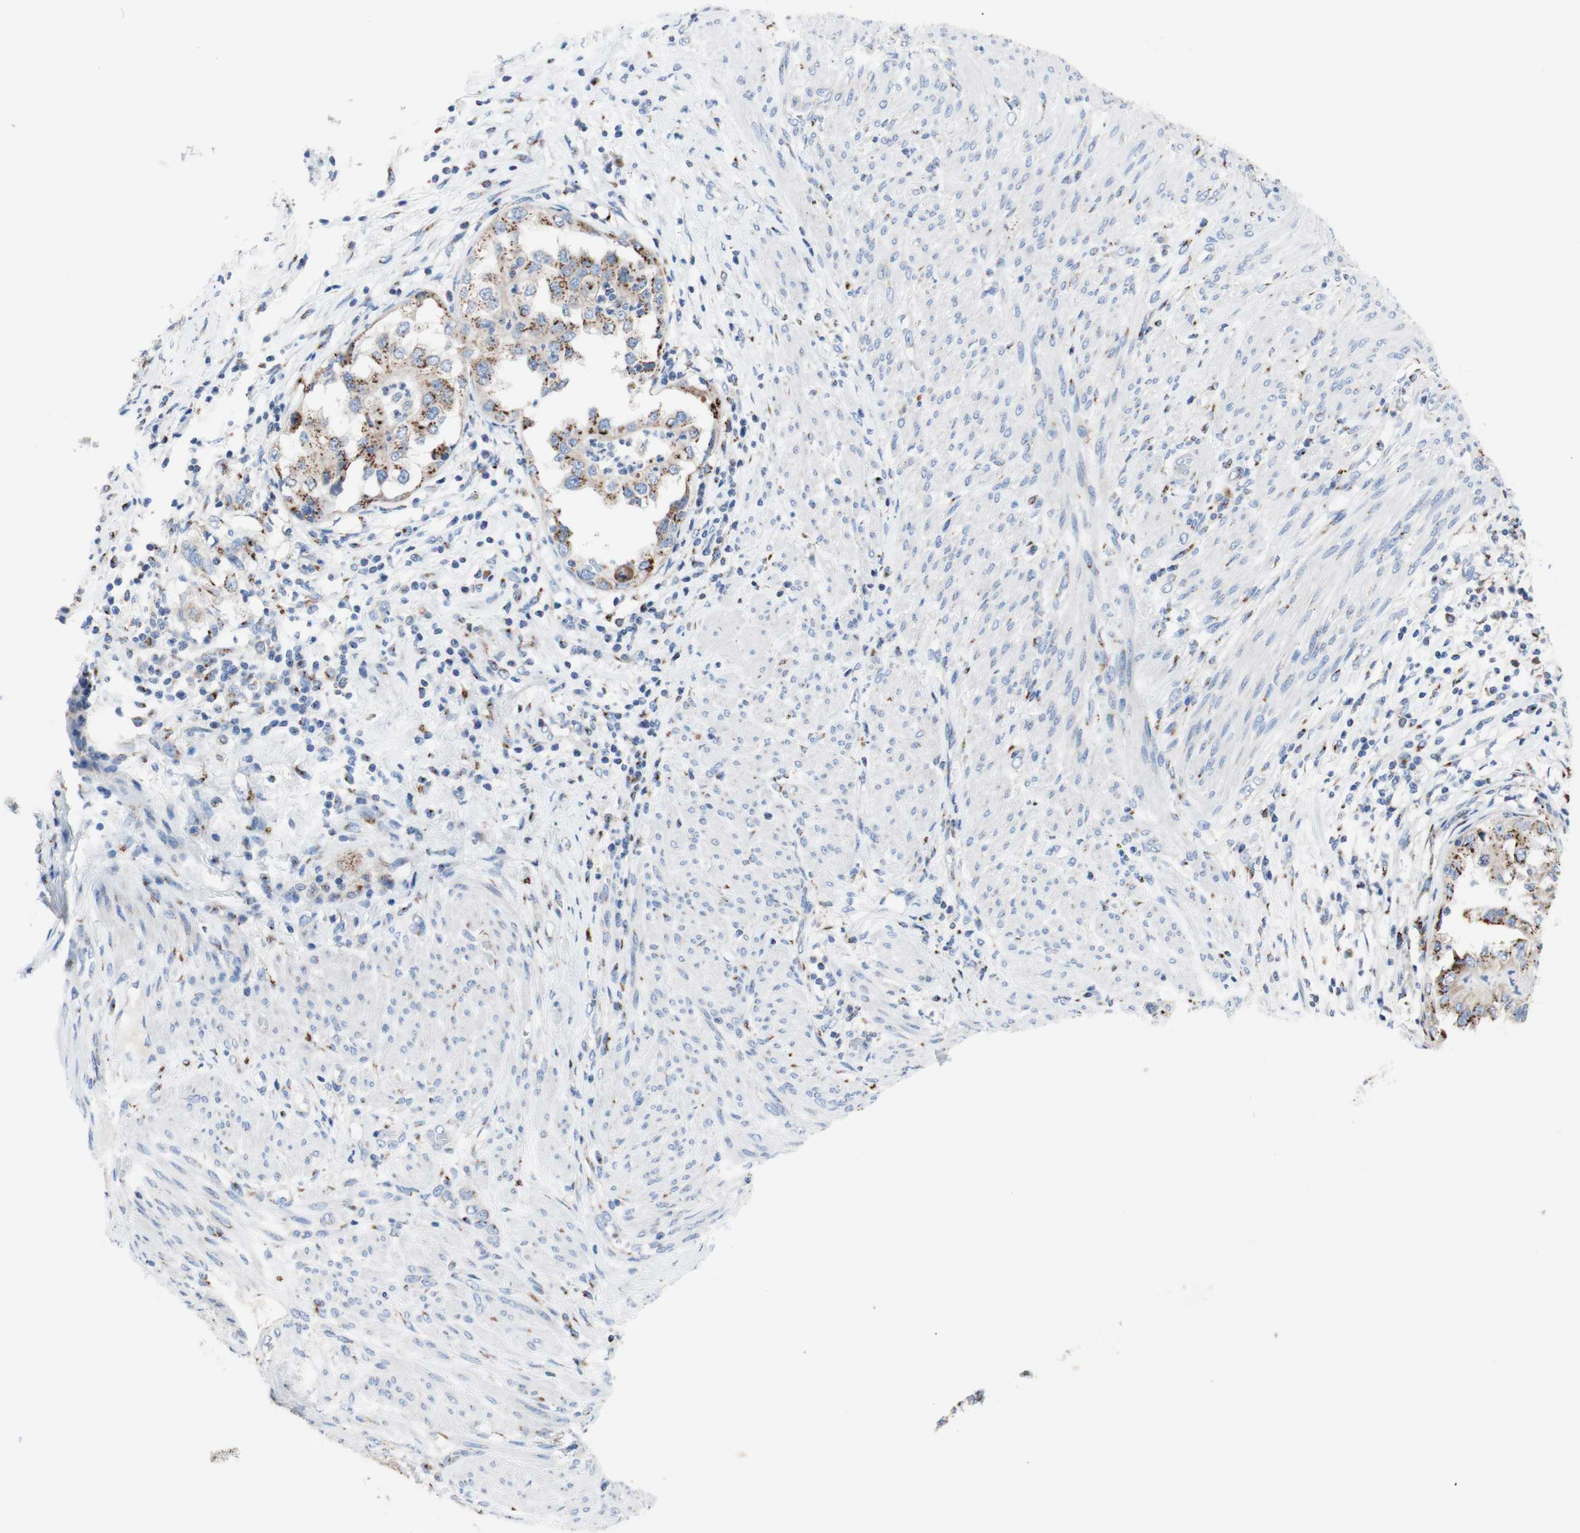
{"staining": {"intensity": "moderate", "quantity": "25%-75%", "location": "cytoplasmic/membranous"}, "tissue": "endometrial cancer", "cell_type": "Tumor cells", "image_type": "cancer", "snomed": [{"axis": "morphology", "description": "Adenocarcinoma, NOS"}, {"axis": "topography", "description": "Endometrium"}], "caption": "This is a photomicrograph of immunohistochemistry staining of adenocarcinoma (endometrial), which shows moderate expression in the cytoplasmic/membranous of tumor cells.", "gene": "GALNT2", "patient": {"sex": "female", "age": 85}}